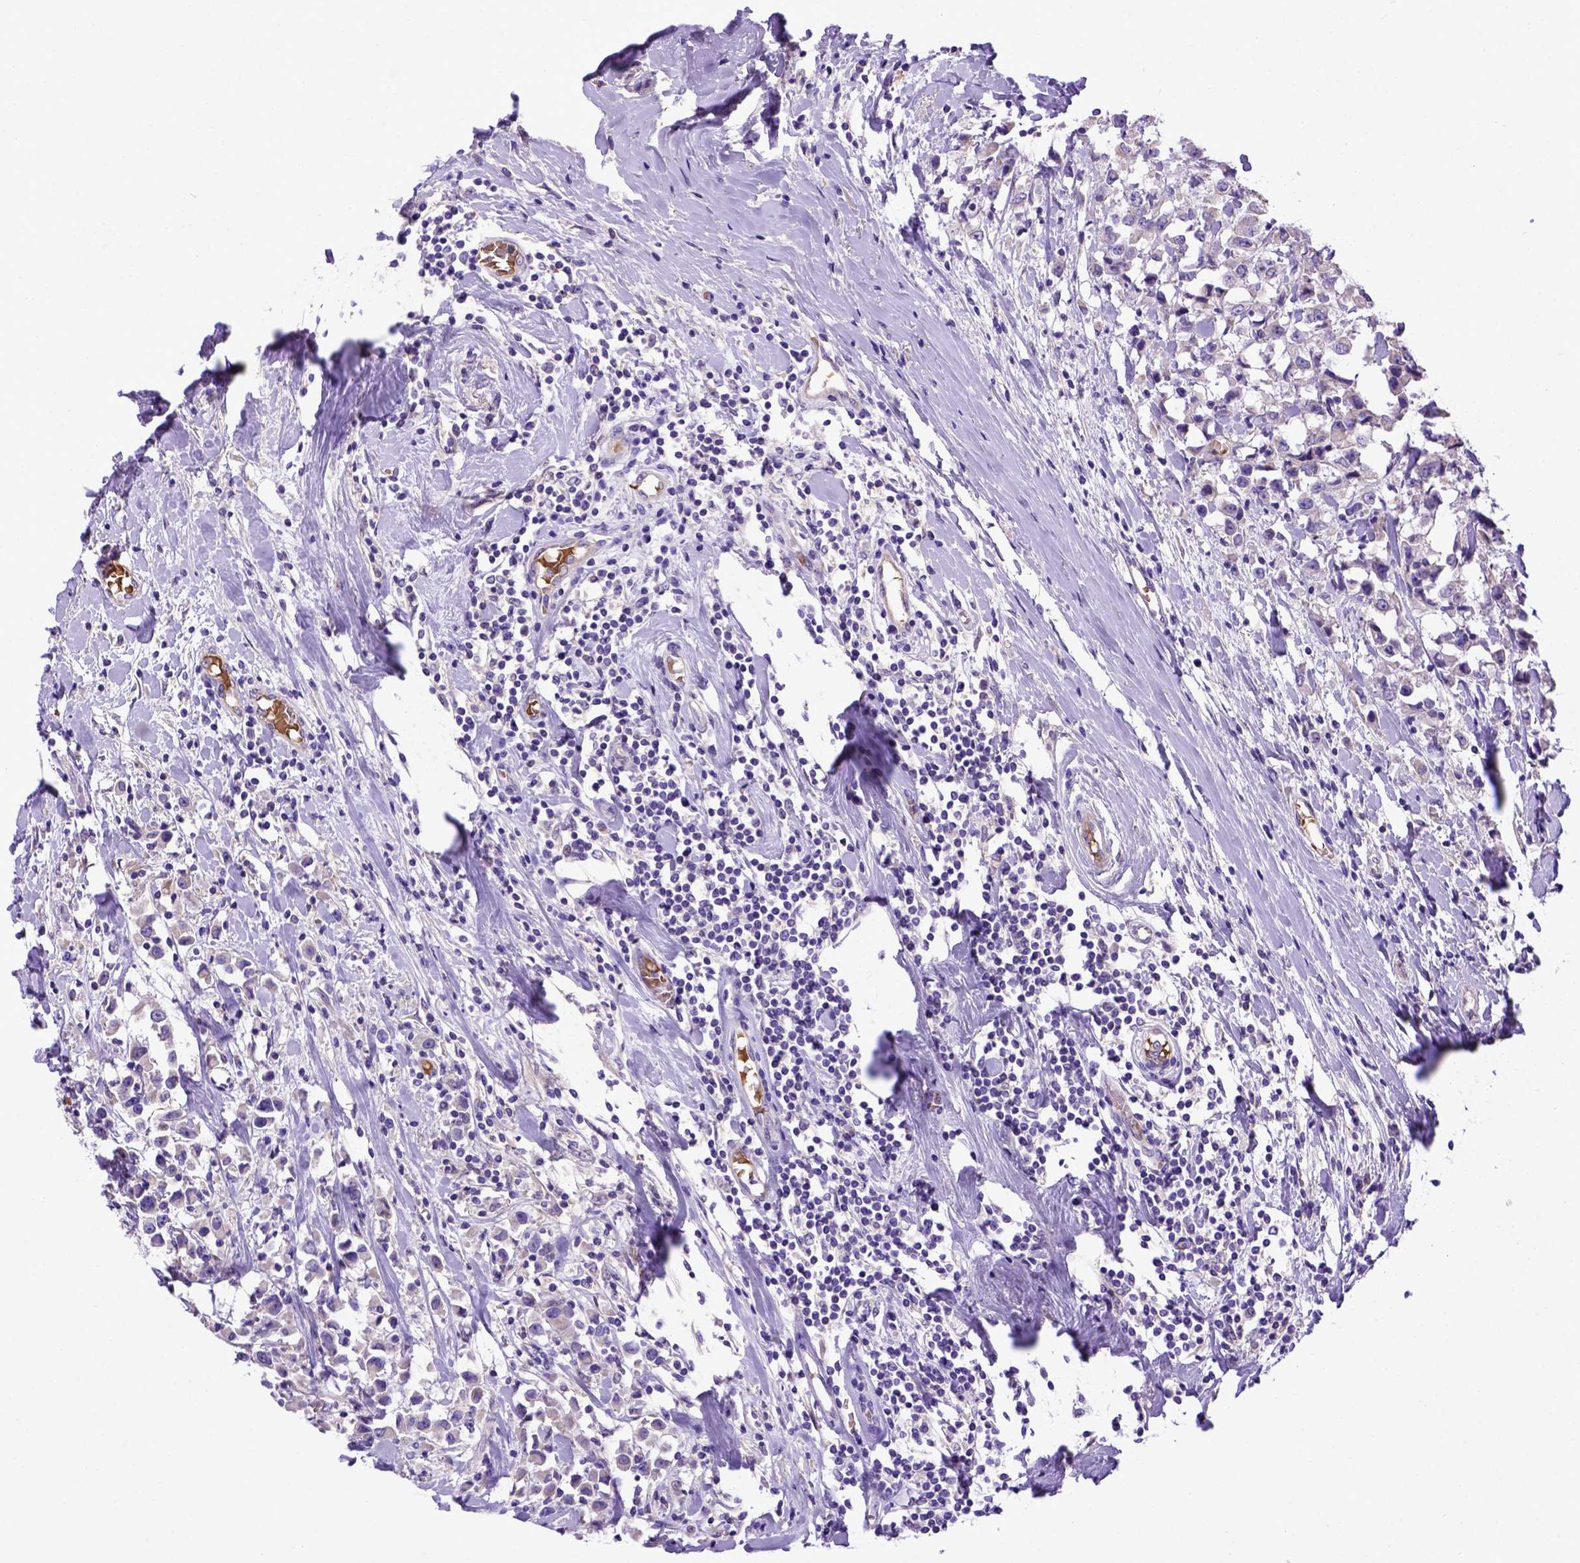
{"staining": {"intensity": "negative", "quantity": "none", "location": "none"}, "tissue": "breast cancer", "cell_type": "Tumor cells", "image_type": "cancer", "snomed": [{"axis": "morphology", "description": "Duct carcinoma"}, {"axis": "topography", "description": "Breast"}], "caption": "This is a histopathology image of immunohistochemistry staining of breast cancer (infiltrating ductal carcinoma), which shows no expression in tumor cells. (DAB immunohistochemistry, high magnification).", "gene": "ADAM12", "patient": {"sex": "female", "age": 61}}